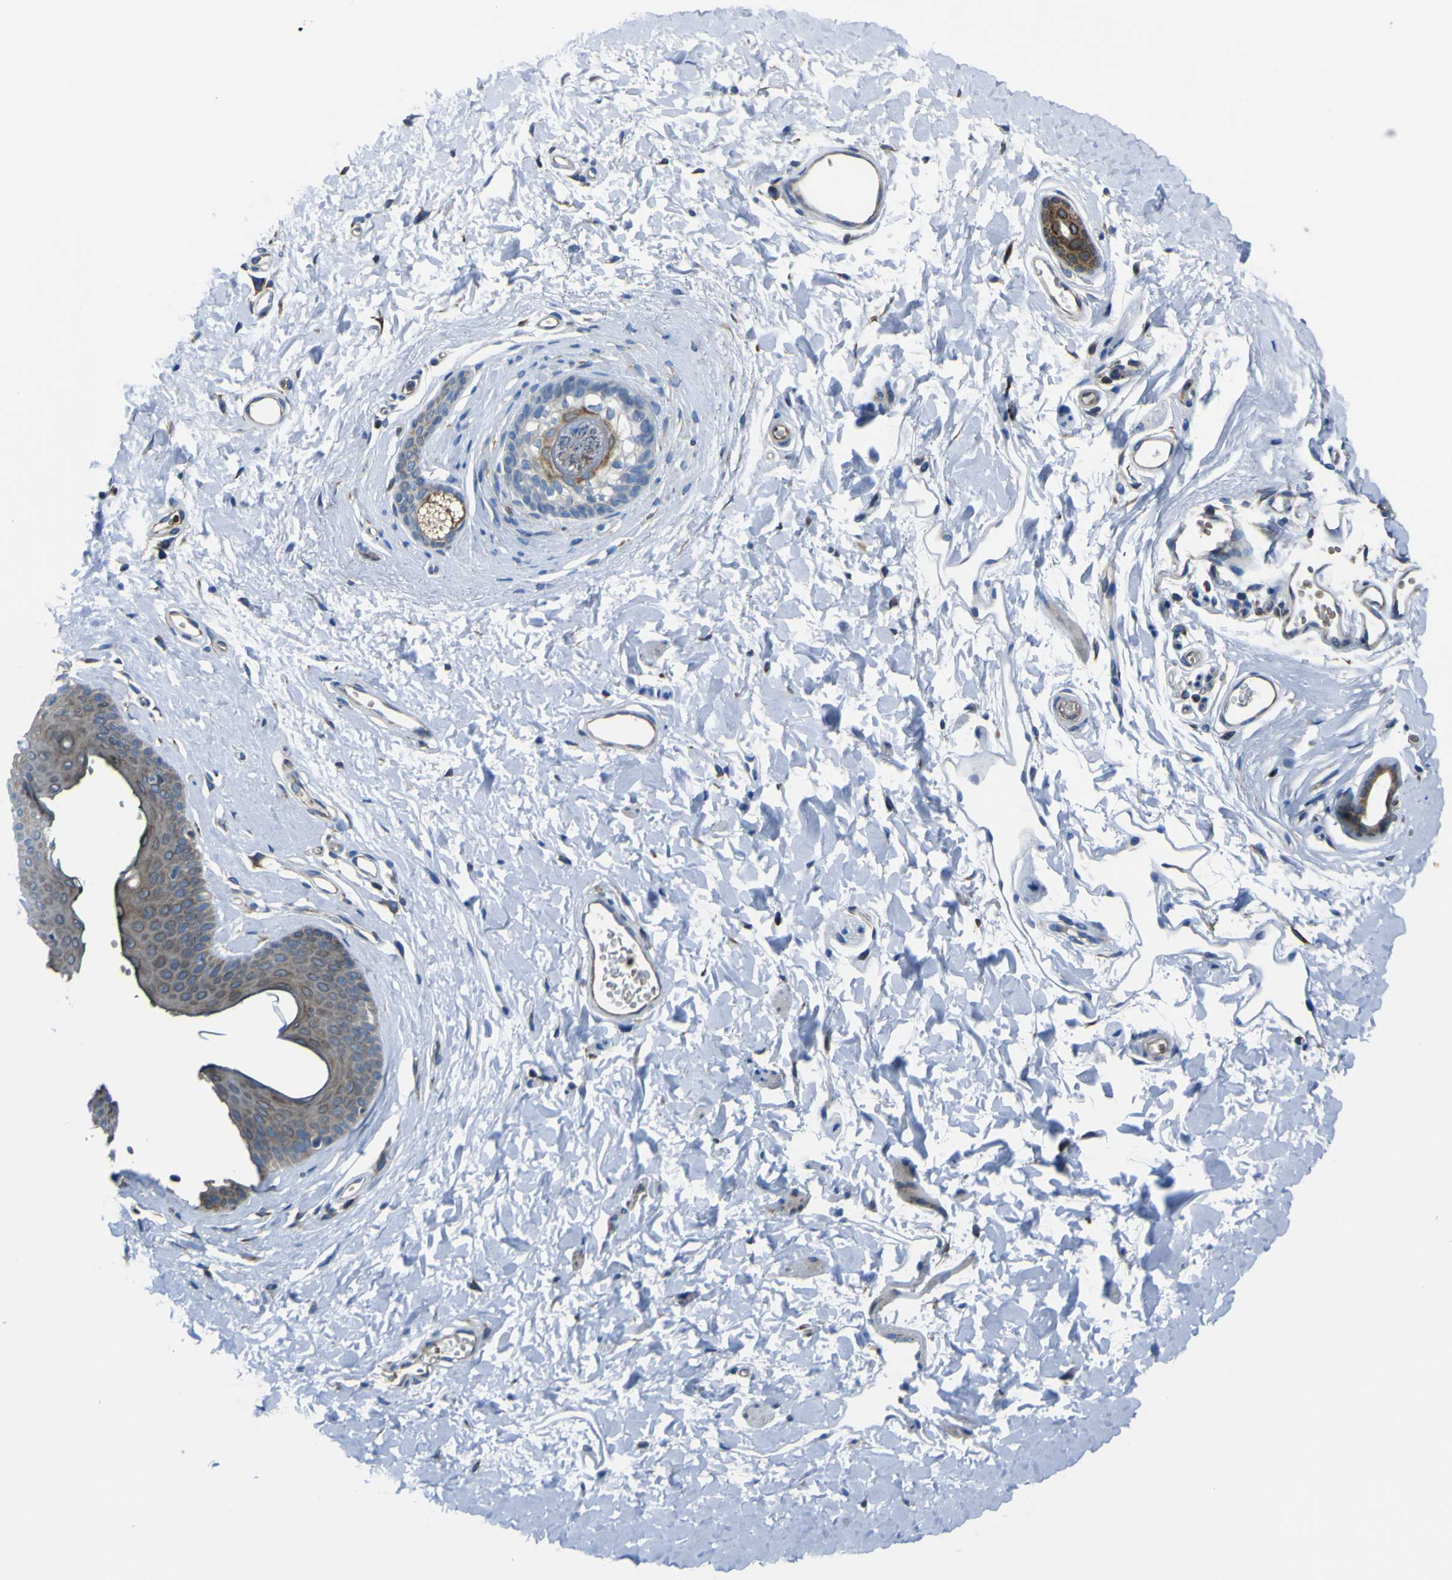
{"staining": {"intensity": "strong", "quantity": "25%-75%", "location": "cytoplasmic/membranous"}, "tissue": "skin", "cell_type": "Epidermal cells", "image_type": "normal", "snomed": [{"axis": "morphology", "description": "Normal tissue, NOS"}, {"axis": "morphology", "description": "Inflammation, NOS"}, {"axis": "topography", "description": "Vulva"}], "caption": "Unremarkable skin demonstrates strong cytoplasmic/membranous positivity in approximately 25%-75% of epidermal cells (DAB (3,3'-diaminobenzidine) = brown stain, brightfield microscopy at high magnification)..", "gene": "STIM1", "patient": {"sex": "female", "age": 84}}